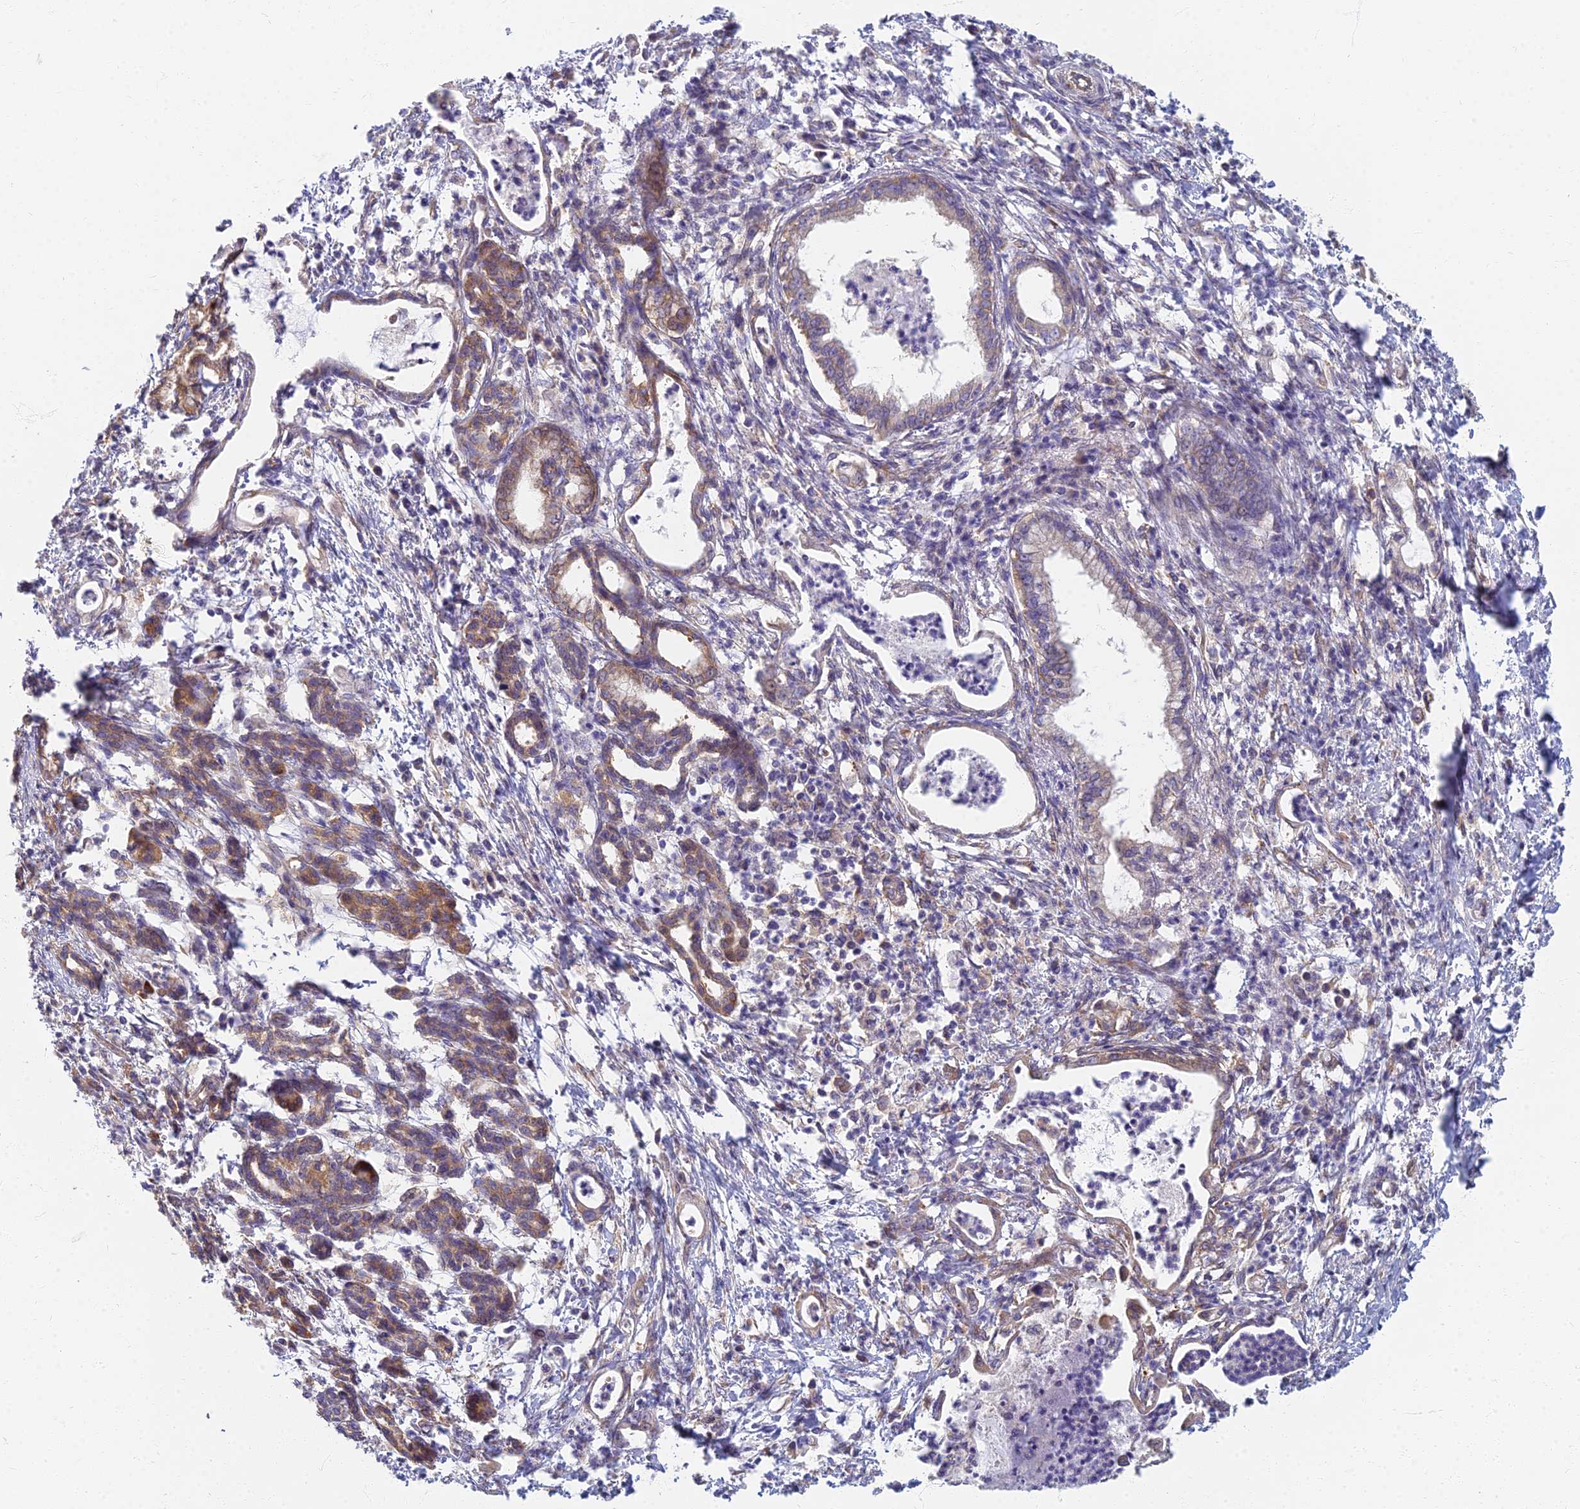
{"staining": {"intensity": "weak", "quantity": "25%-75%", "location": "cytoplasmic/membranous"}, "tissue": "pancreatic cancer", "cell_type": "Tumor cells", "image_type": "cancer", "snomed": [{"axis": "morphology", "description": "Adenocarcinoma, NOS"}, {"axis": "topography", "description": "Pancreas"}], "caption": "Weak cytoplasmic/membranous staining is present in about 25%-75% of tumor cells in pancreatic adenocarcinoma.", "gene": "RBSN", "patient": {"sex": "female", "age": 55}}